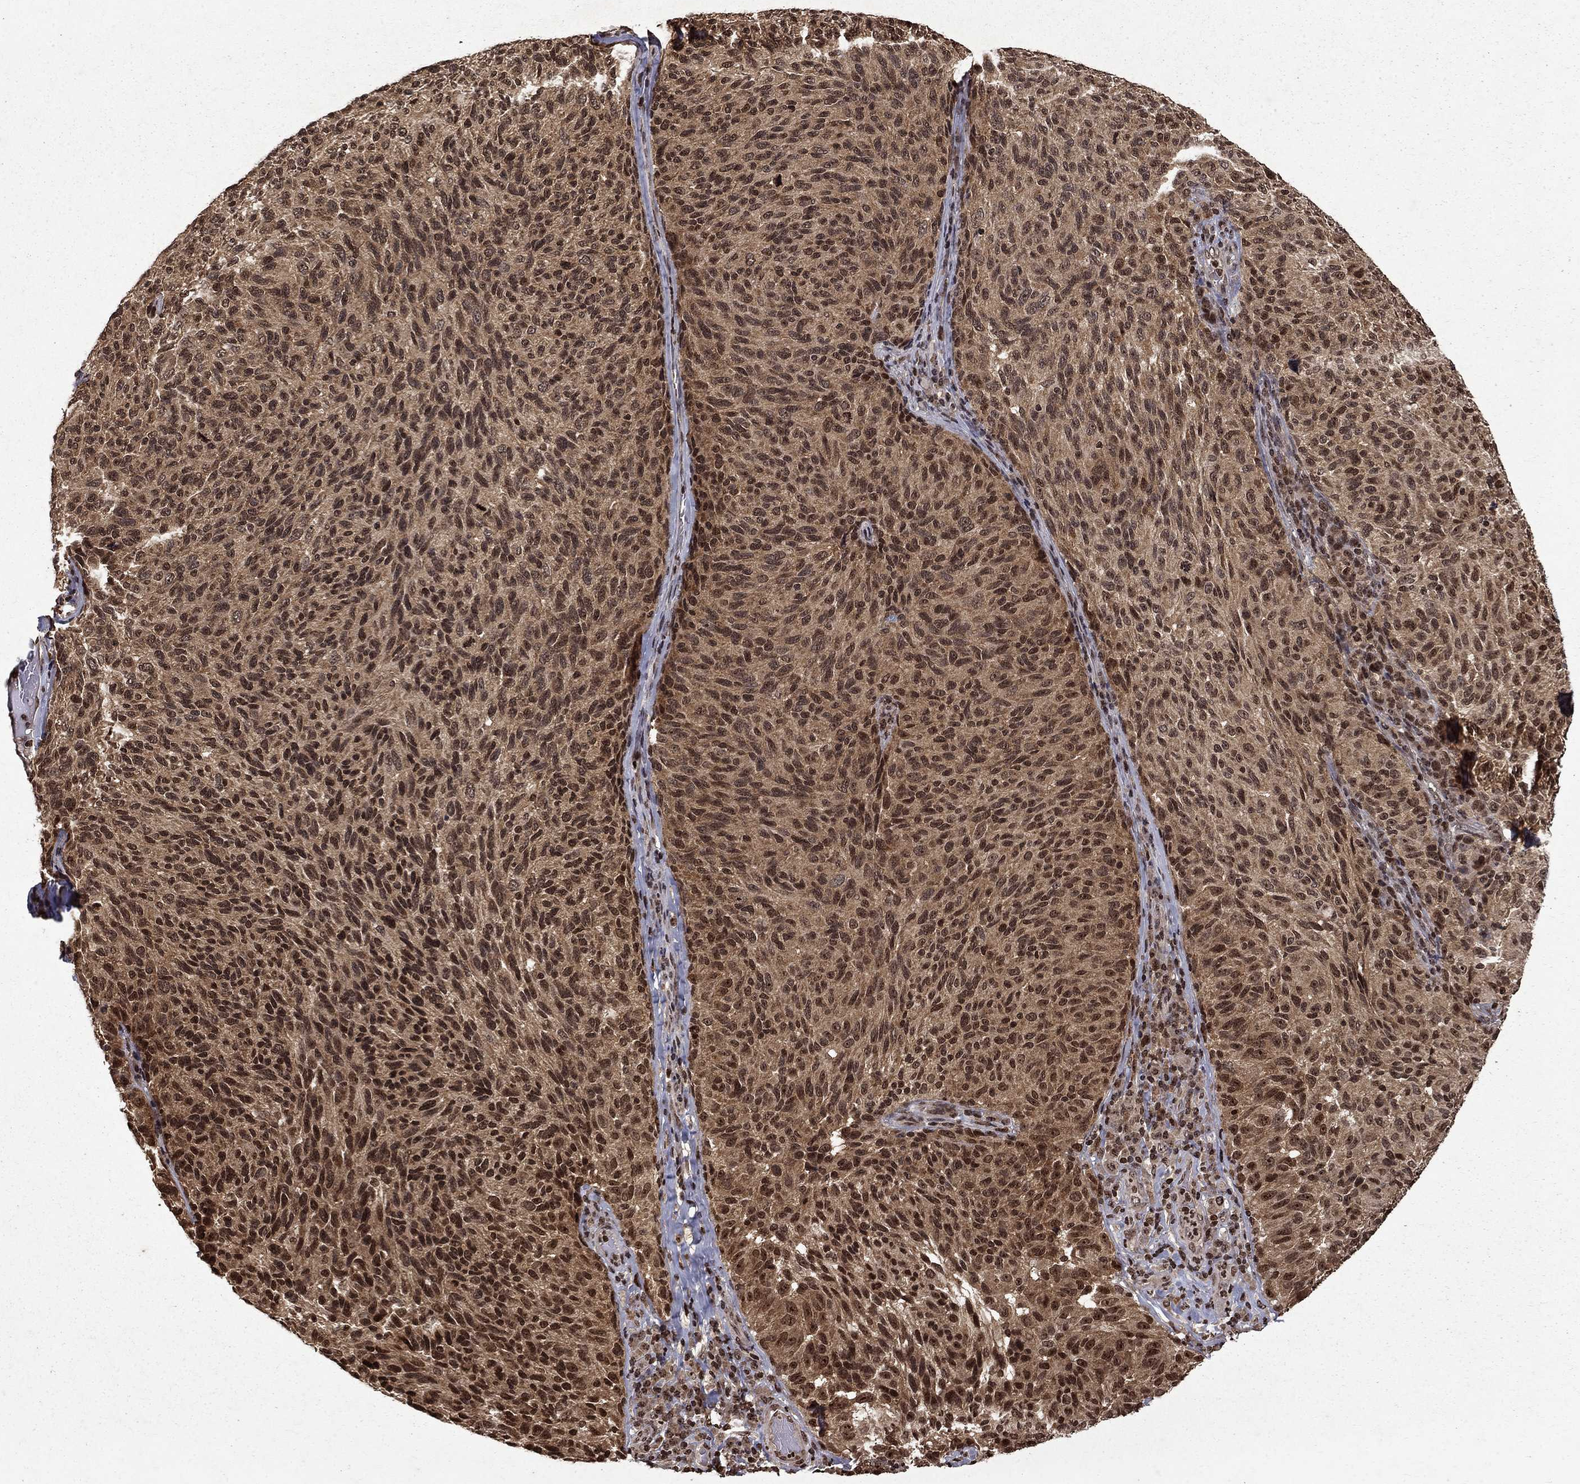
{"staining": {"intensity": "moderate", "quantity": ">75%", "location": "cytoplasmic/membranous,nuclear"}, "tissue": "melanoma", "cell_type": "Tumor cells", "image_type": "cancer", "snomed": [{"axis": "morphology", "description": "Malignant melanoma, NOS"}, {"axis": "topography", "description": "Skin"}], "caption": "Malignant melanoma stained for a protein (brown) demonstrates moderate cytoplasmic/membranous and nuclear positive expression in about >75% of tumor cells.", "gene": "PIN4", "patient": {"sex": "female", "age": 73}}